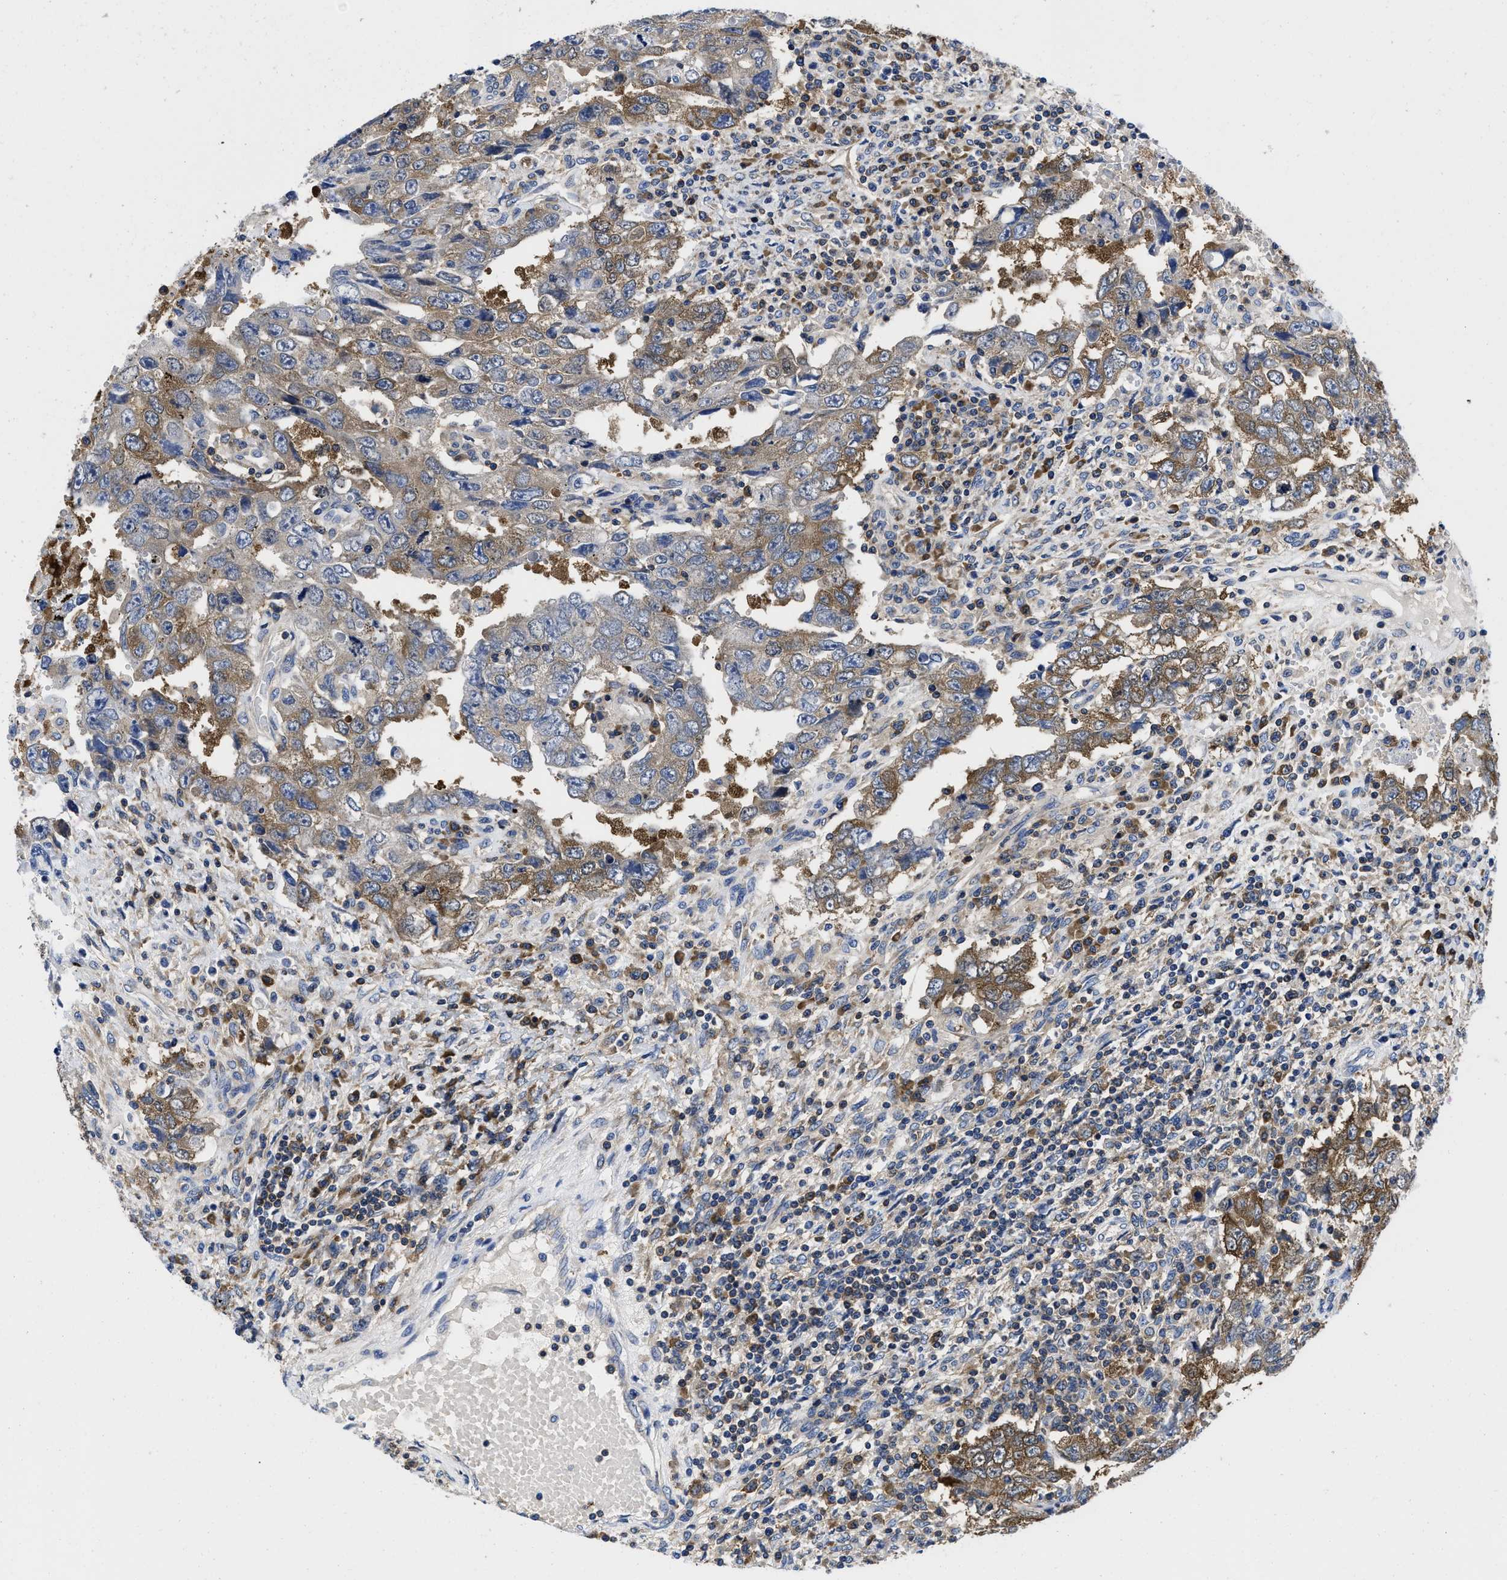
{"staining": {"intensity": "moderate", "quantity": "25%-75%", "location": "cytoplasmic/membranous"}, "tissue": "testis cancer", "cell_type": "Tumor cells", "image_type": "cancer", "snomed": [{"axis": "morphology", "description": "Carcinoma, Embryonal, NOS"}, {"axis": "topography", "description": "Testis"}], "caption": "A high-resolution micrograph shows immunohistochemistry staining of testis cancer (embryonal carcinoma), which shows moderate cytoplasmic/membranous staining in about 25%-75% of tumor cells.", "gene": "YARS1", "patient": {"sex": "male", "age": 26}}